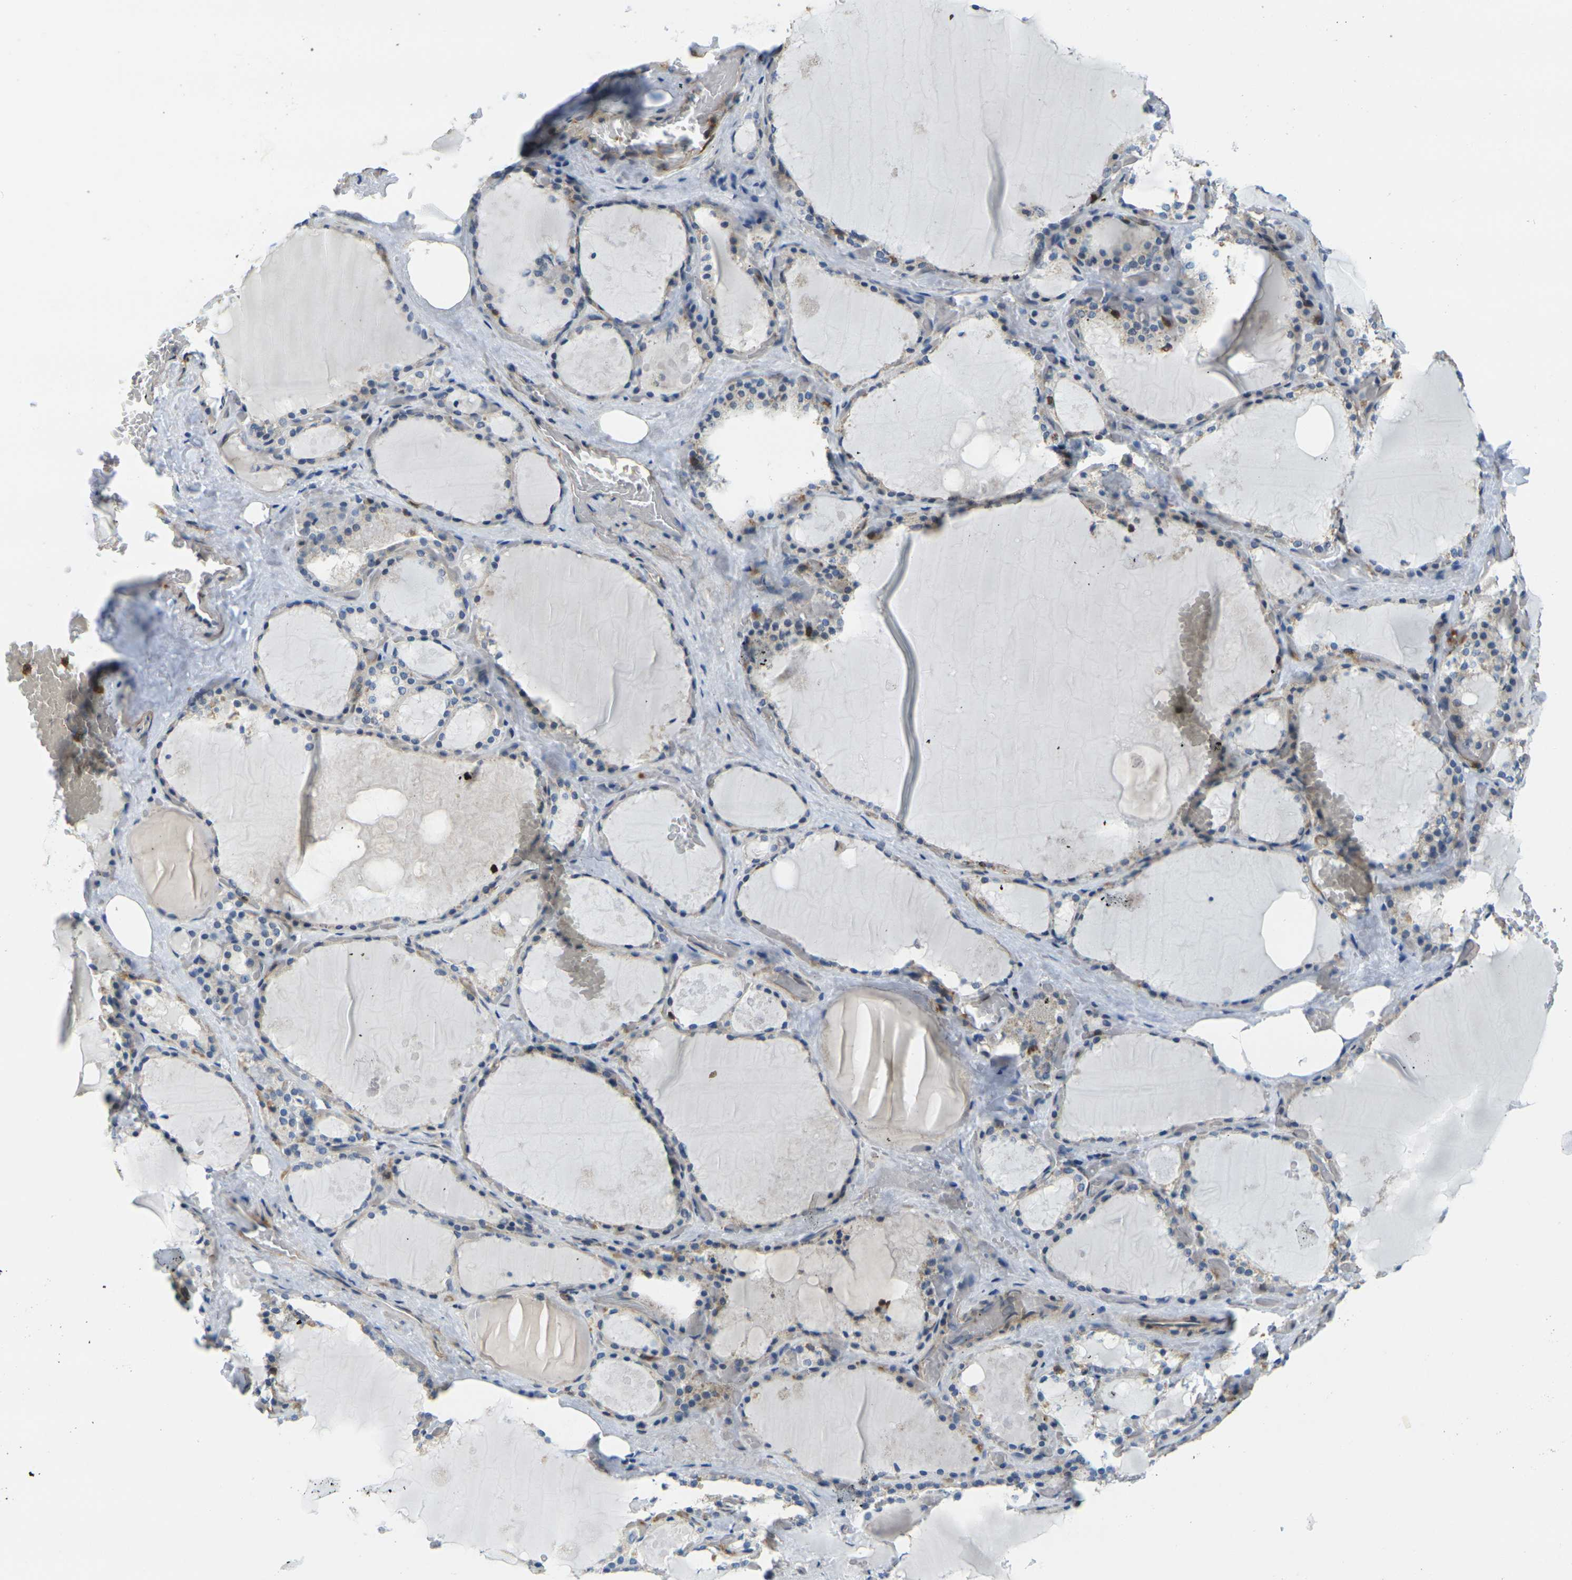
{"staining": {"intensity": "weak", "quantity": "25%-75%", "location": "cytoplasmic/membranous"}, "tissue": "thyroid gland", "cell_type": "Glandular cells", "image_type": "normal", "snomed": [{"axis": "morphology", "description": "Normal tissue, NOS"}, {"axis": "topography", "description": "Thyroid gland"}], "caption": "IHC of unremarkable thyroid gland shows low levels of weak cytoplasmic/membranous positivity in about 25%-75% of glandular cells. (DAB (3,3'-diaminobenzidine) IHC with brightfield microscopy, high magnification).", "gene": "LASP1", "patient": {"sex": "male", "age": 61}}